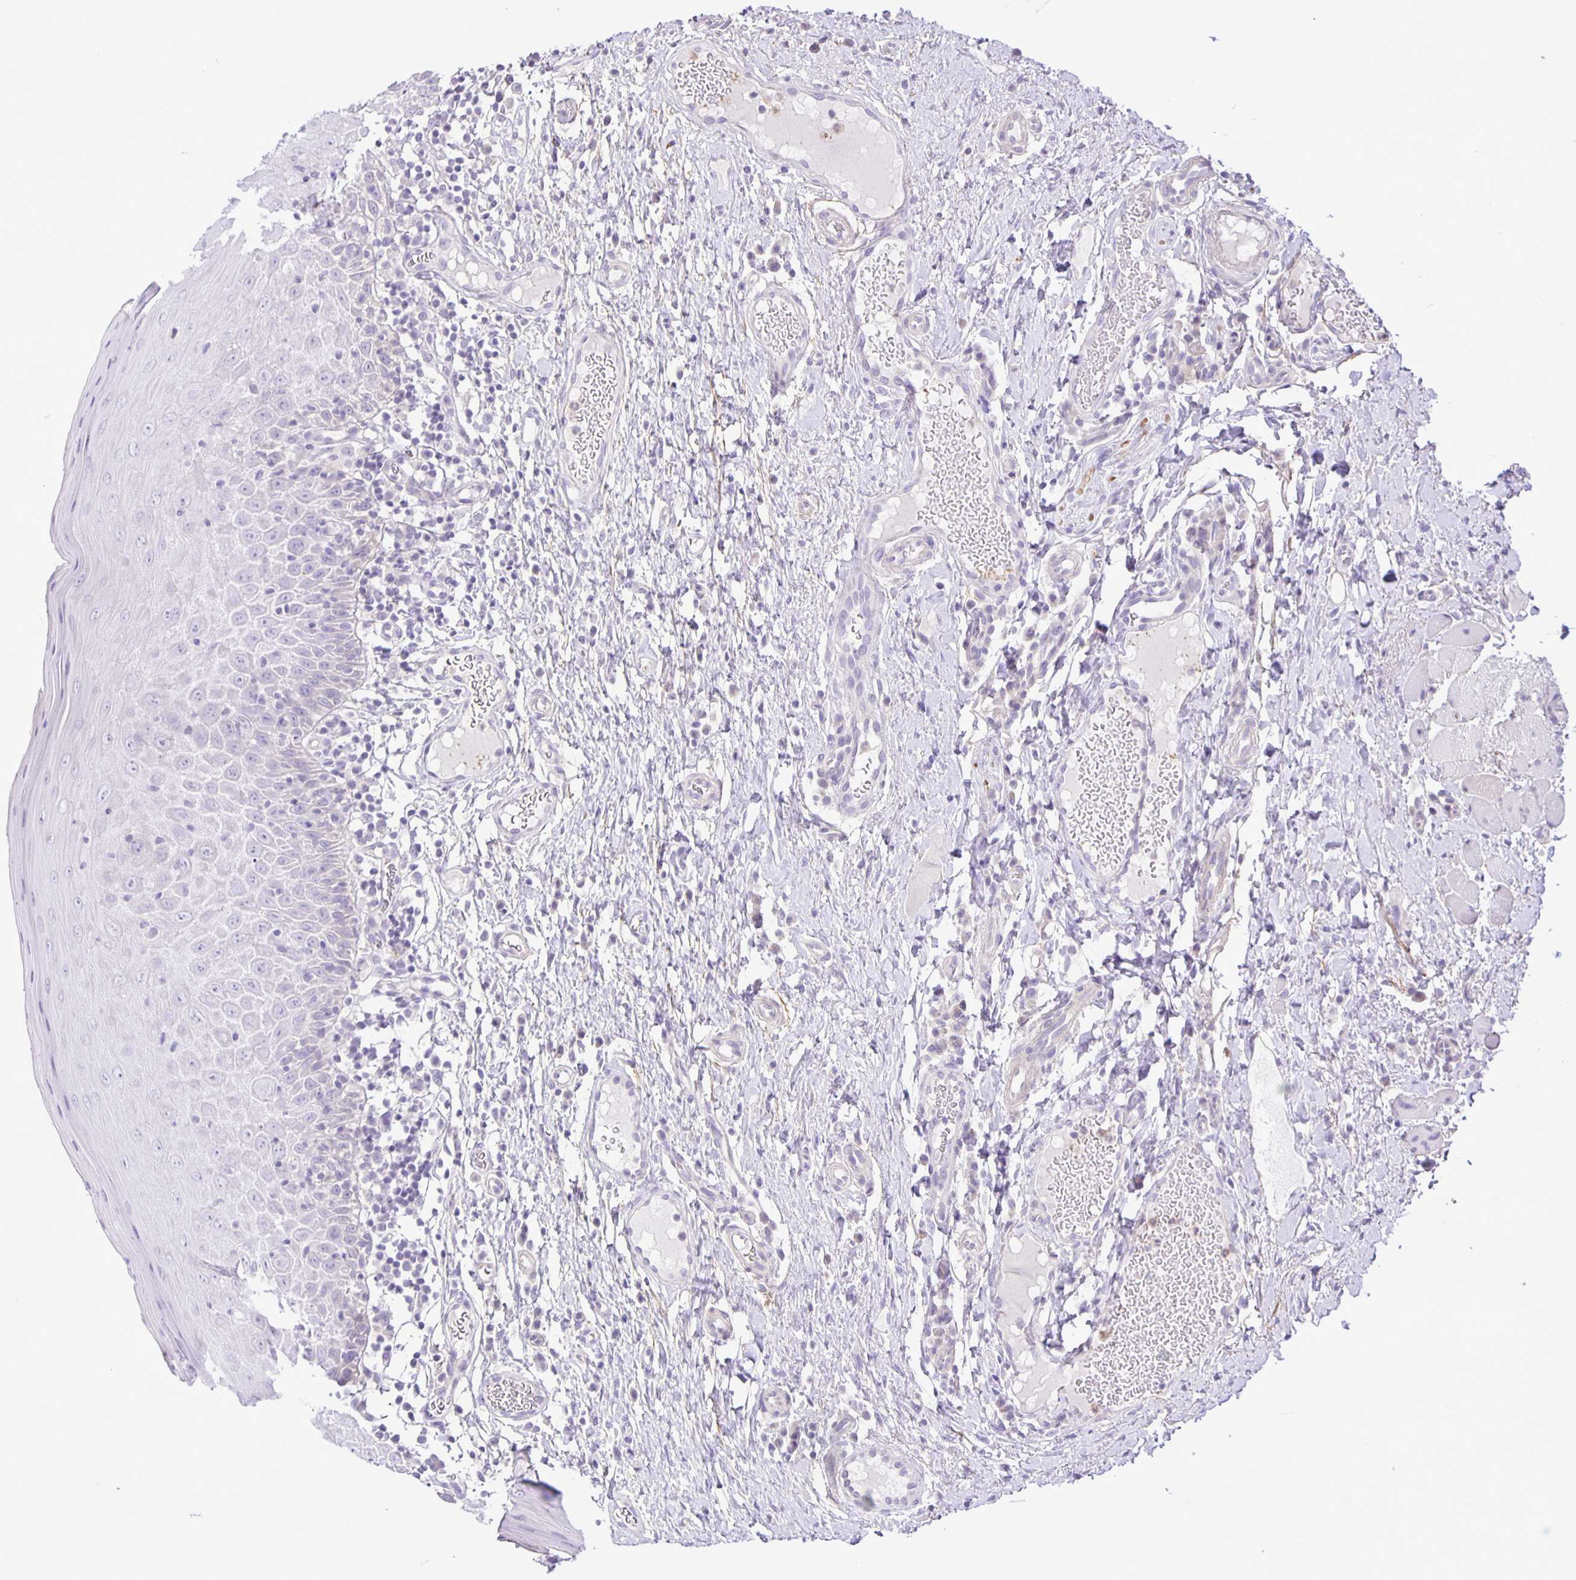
{"staining": {"intensity": "negative", "quantity": "none", "location": "none"}, "tissue": "oral mucosa", "cell_type": "Squamous epithelial cells", "image_type": "normal", "snomed": [{"axis": "morphology", "description": "Normal tissue, NOS"}, {"axis": "topography", "description": "Oral tissue"}, {"axis": "topography", "description": "Tounge, NOS"}], "caption": "Squamous epithelial cells show no significant protein positivity in normal oral mucosa. (Brightfield microscopy of DAB (3,3'-diaminobenzidine) immunohistochemistry at high magnification).", "gene": "ADCK1", "patient": {"sex": "female", "age": 58}}